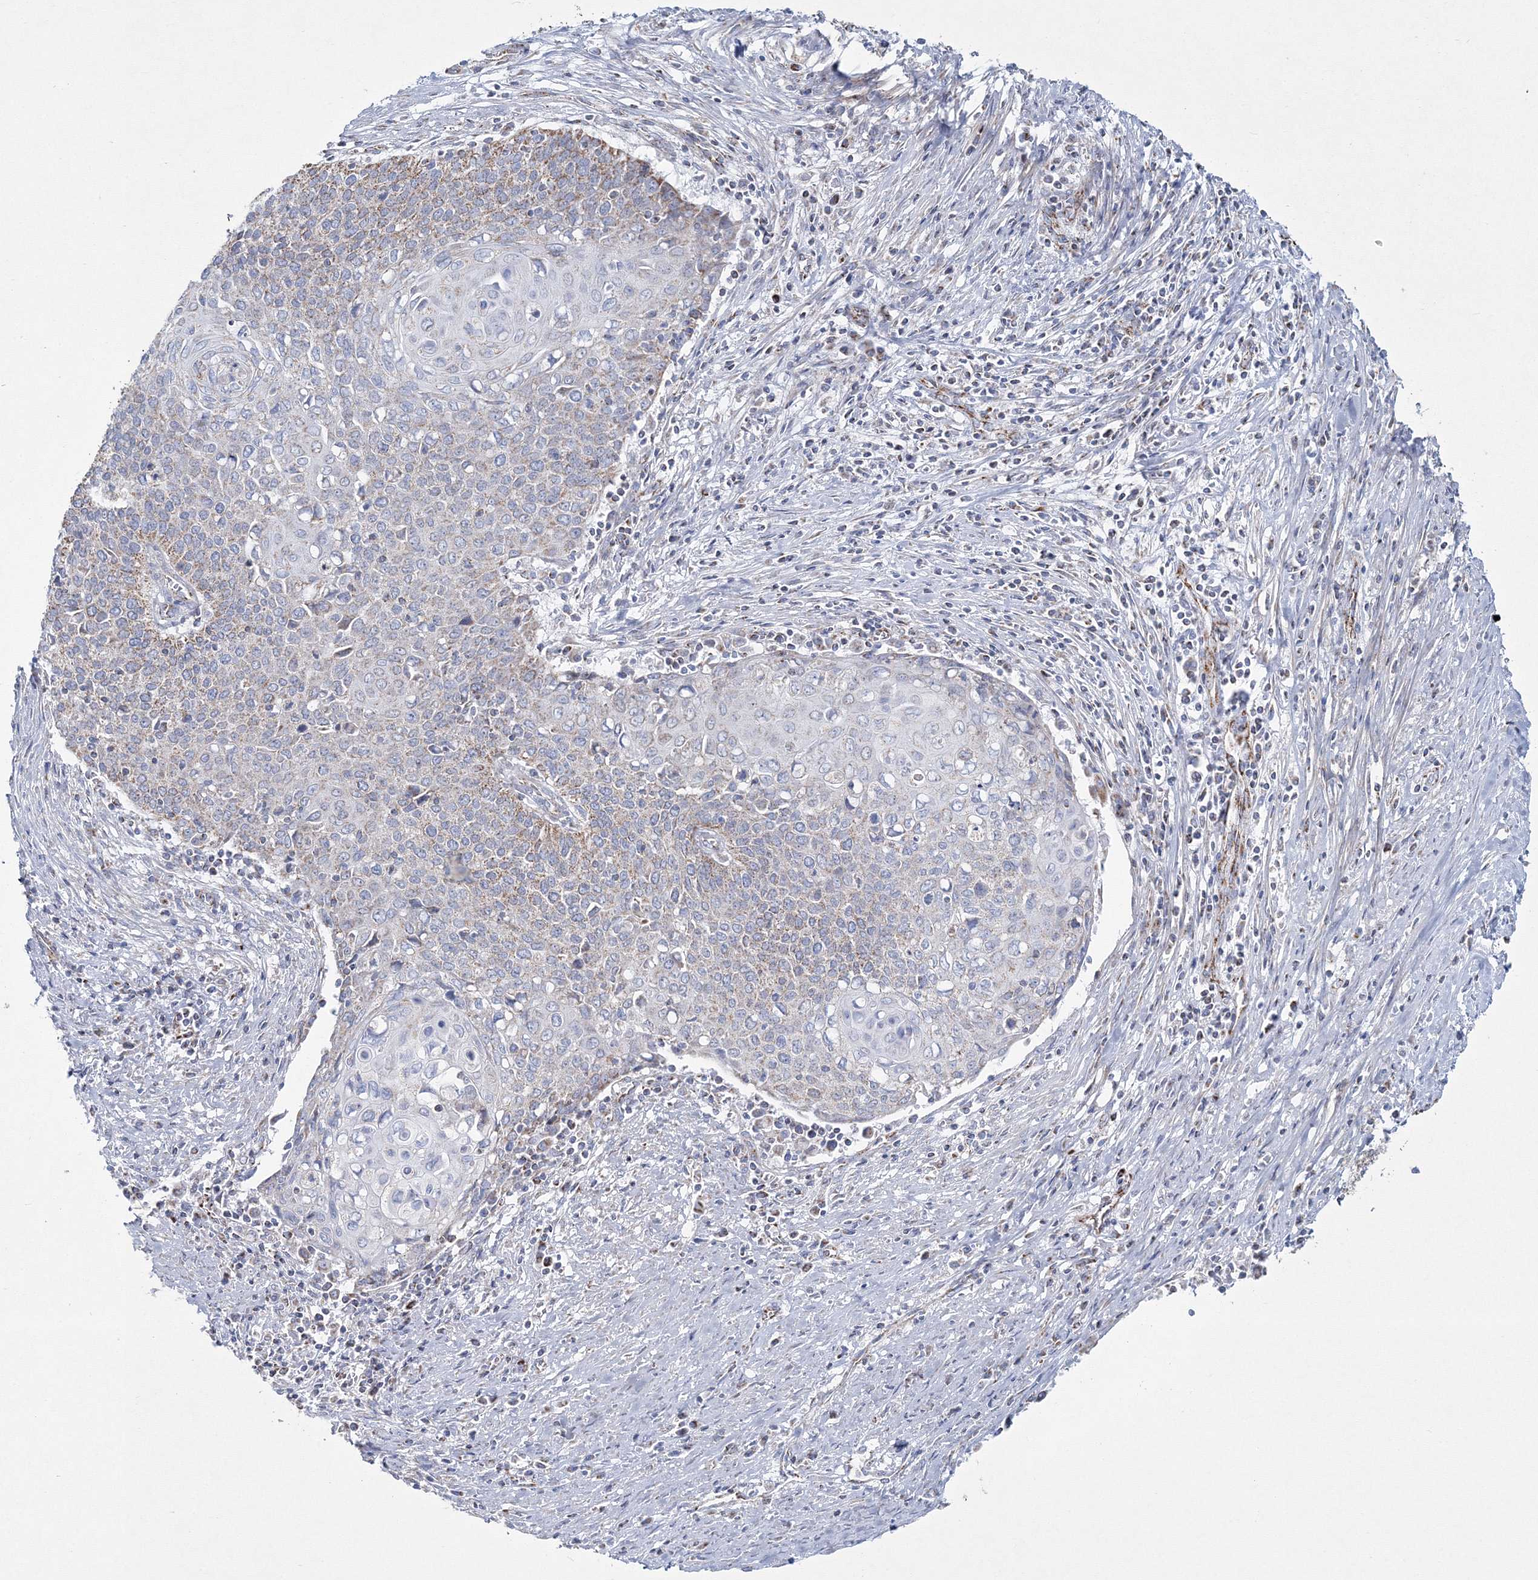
{"staining": {"intensity": "moderate", "quantity": "<25%", "location": "cytoplasmic/membranous"}, "tissue": "cervical cancer", "cell_type": "Tumor cells", "image_type": "cancer", "snomed": [{"axis": "morphology", "description": "Squamous cell carcinoma, NOS"}, {"axis": "topography", "description": "Cervix"}], "caption": "Moderate cytoplasmic/membranous protein staining is seen in approximately <25% of tumor cells in cervical cancer.", "gene": "HIBCH", "patient": {"sex": "female", "age": 39}}